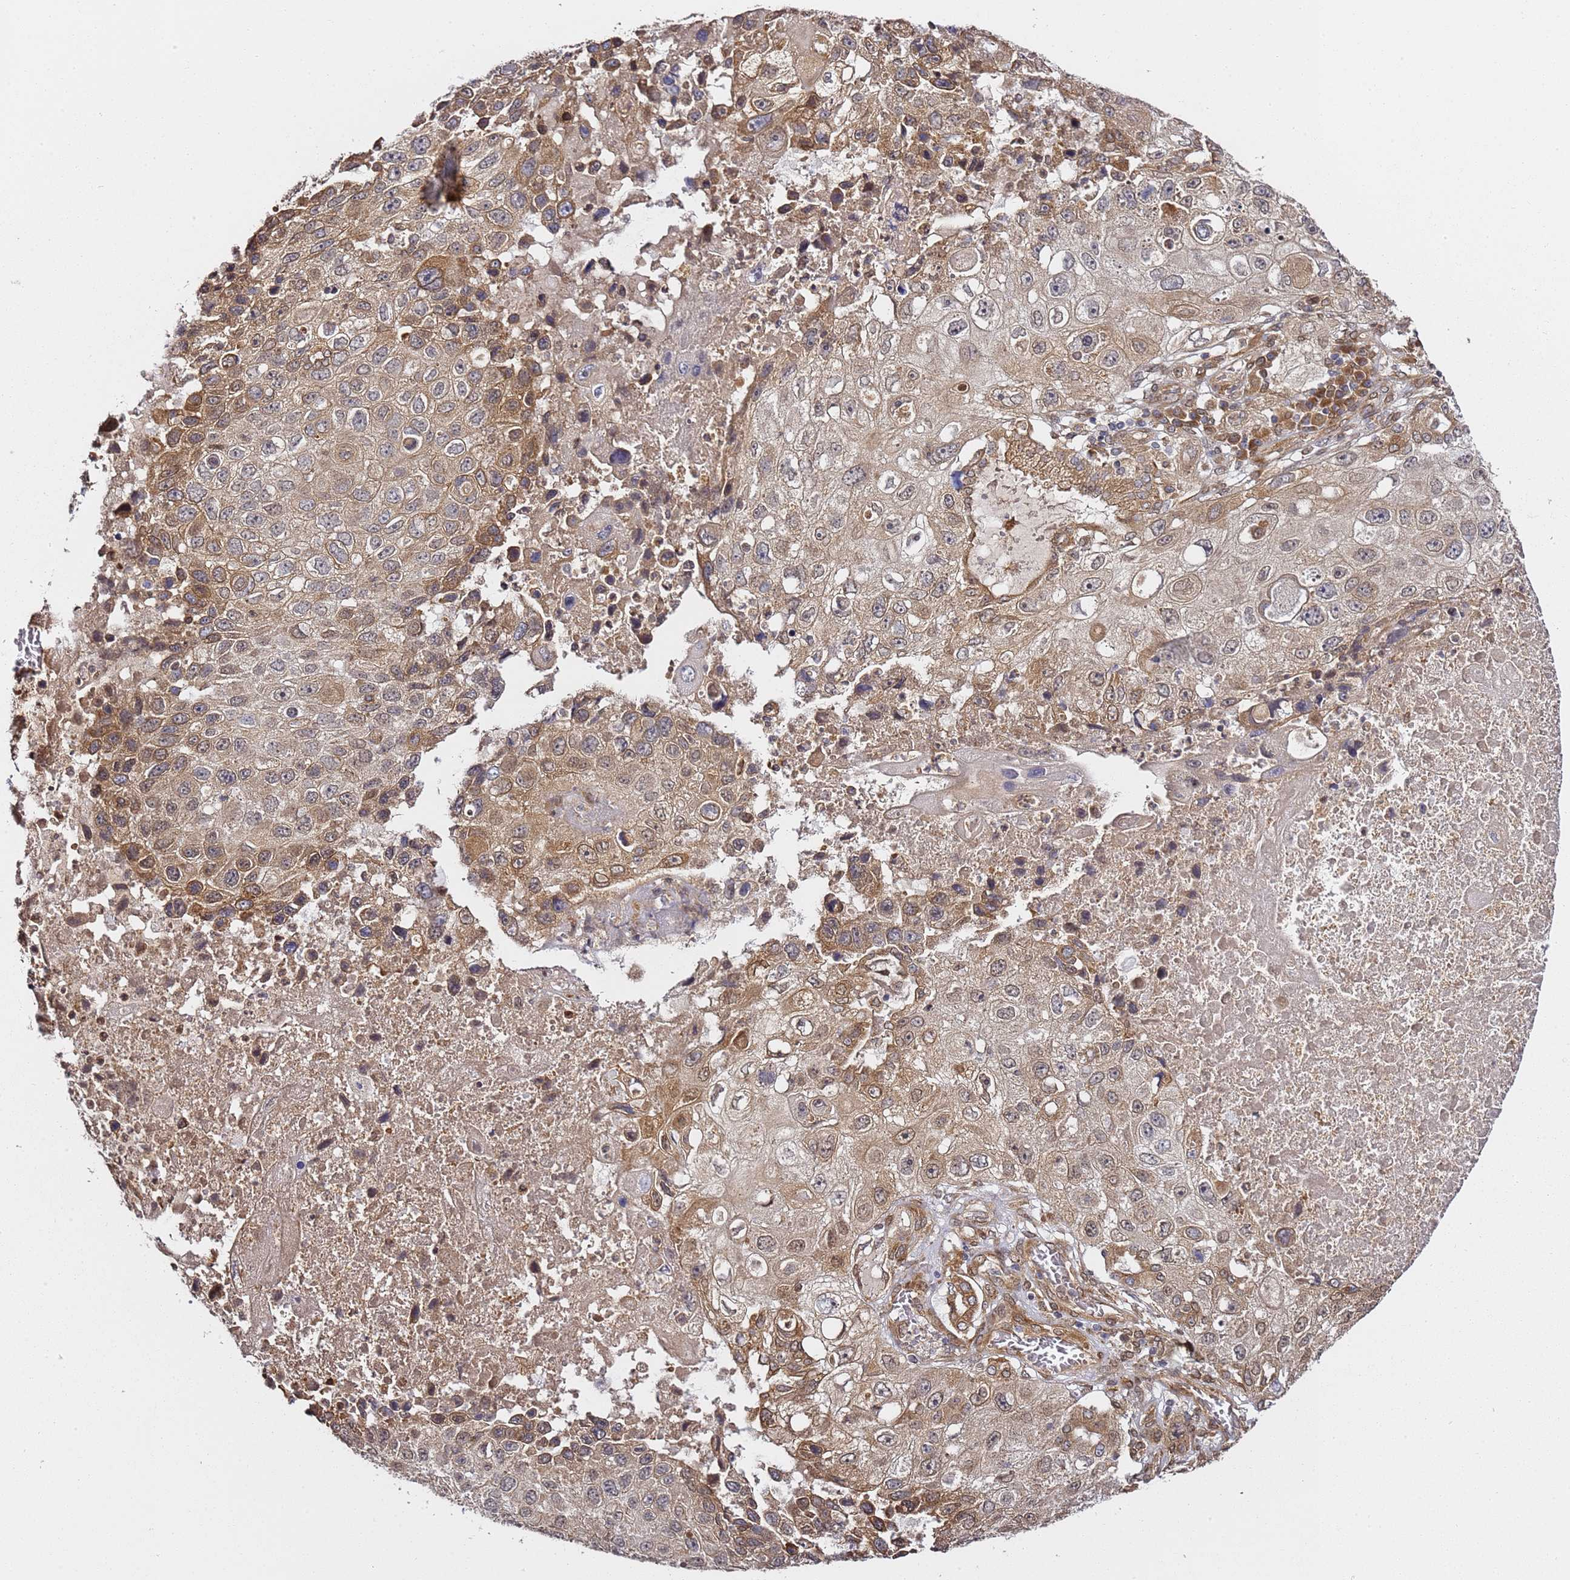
{"staining": {"intensity": "moderate", "quantity": "25%-75%", "location": "cytoplasmic/membranous"}, "tissue": "lung cancer", "cell_type": "Tumor cells", "image_type": "cancer", "snomed": [{"axis": "morphology", "description": "Squamous cell carcinoma, NOS"}, {"axis": "topography", "description": "Lung"}], "caption": "High-power microscopy captured an immunohistochemistry micrograph of lung cancer, revealing moderate cytoplasmic/membranous positivity in approximately 25%-75% of tumor cells.", "gene": "PRKAB2", "patient": {"sex": "male", "age": 61}}